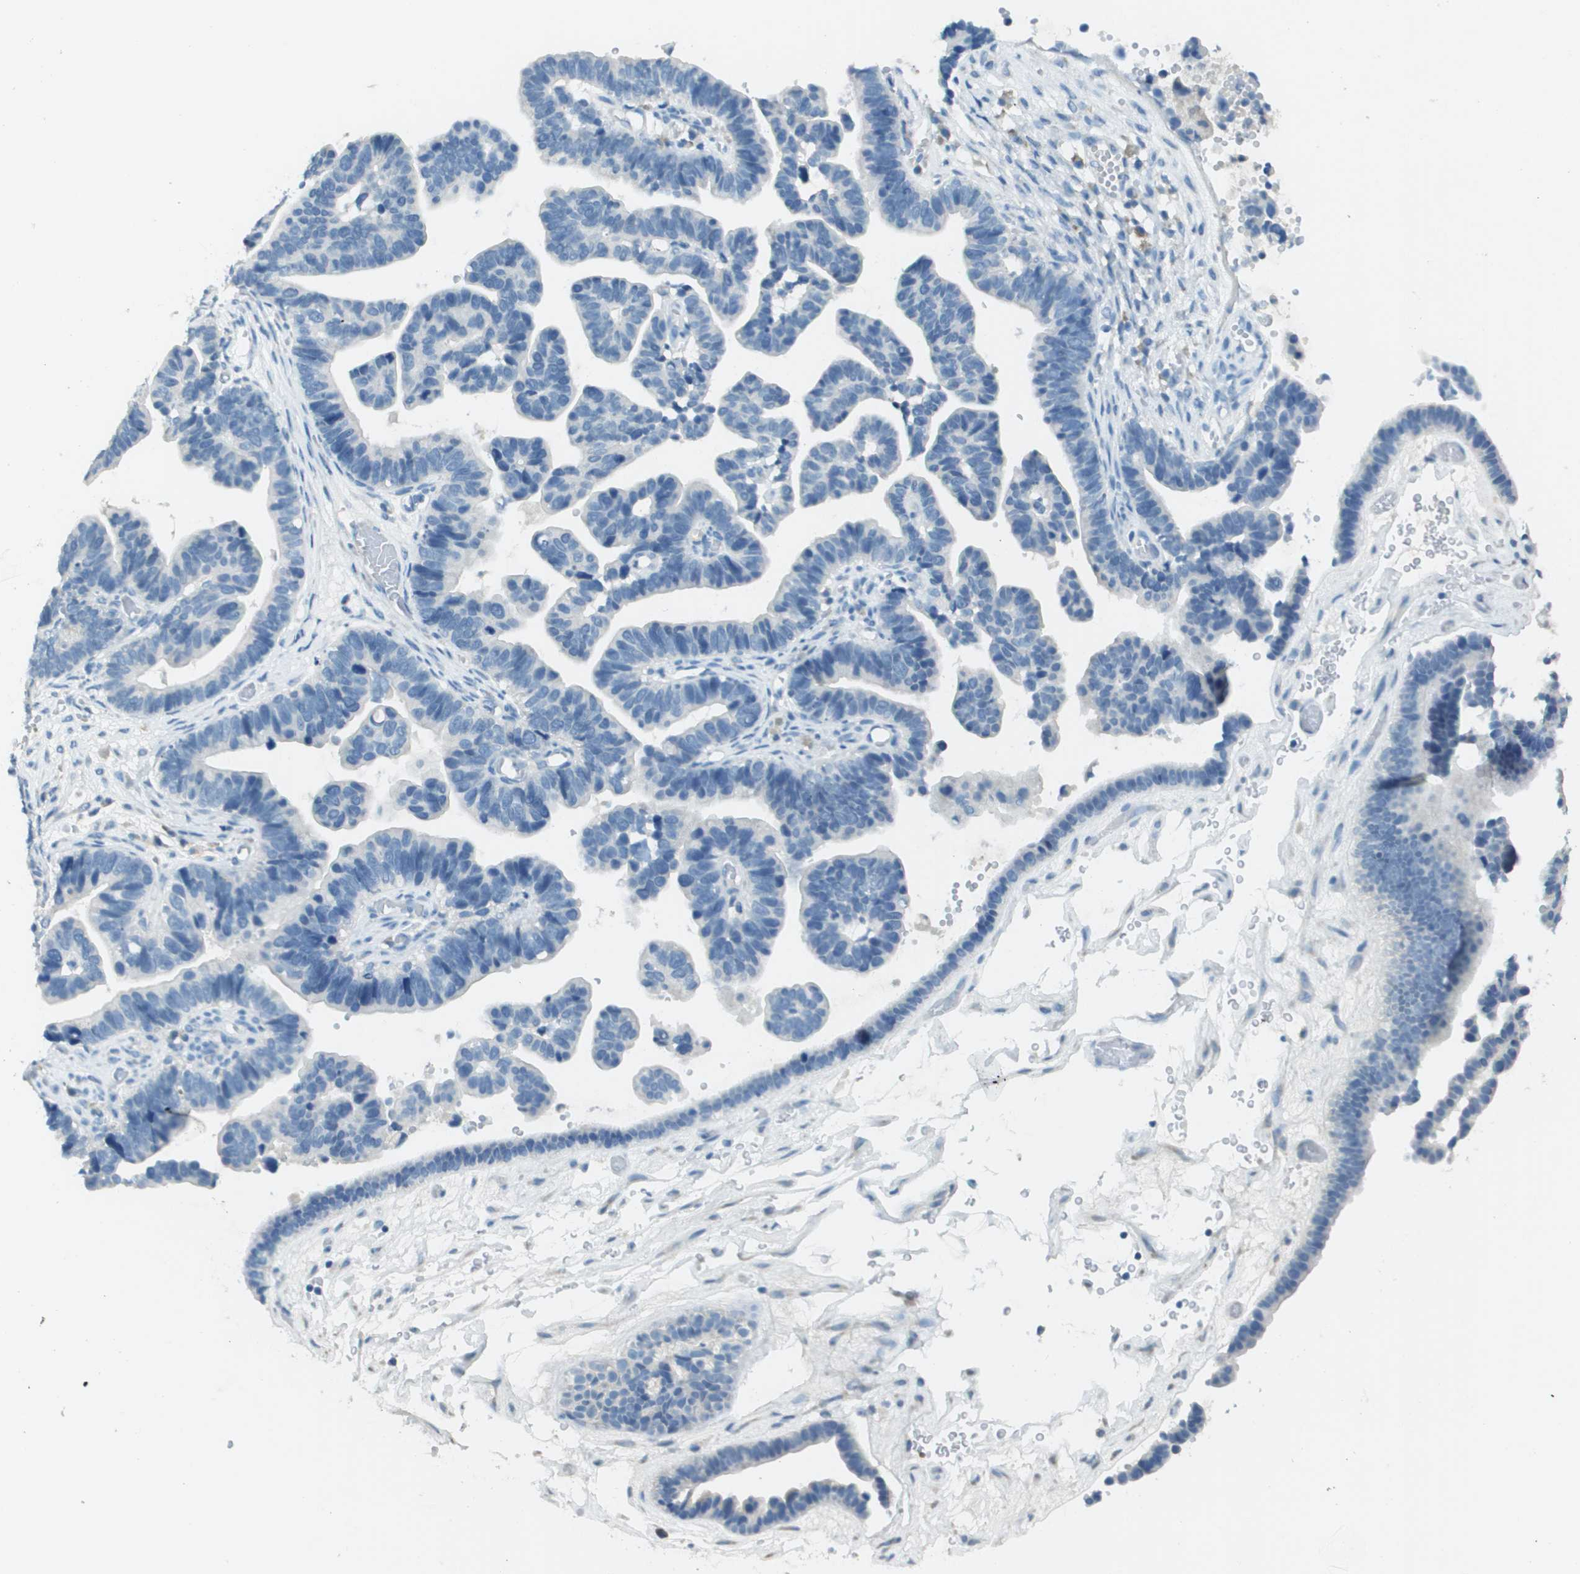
{"staining": {"intensity": "negative", "quantity": "none", "location": "none"}, "tissue": "ovarian cancer", "cell_type": "Tumor cells", "image_type": "cancer", "snomed": [{"axis": "morphology", "description": "Cystadenocarcinoma, serous, NOS"}, {"axis": "topography", "description": "Ovary"}], "caption": "Image shows no significant protein positivity in tumor cells of ovarian serous cystadenocarcinoma.", "gene": "PTGDR2", "patient": {"sex": "female", "age": 56}}